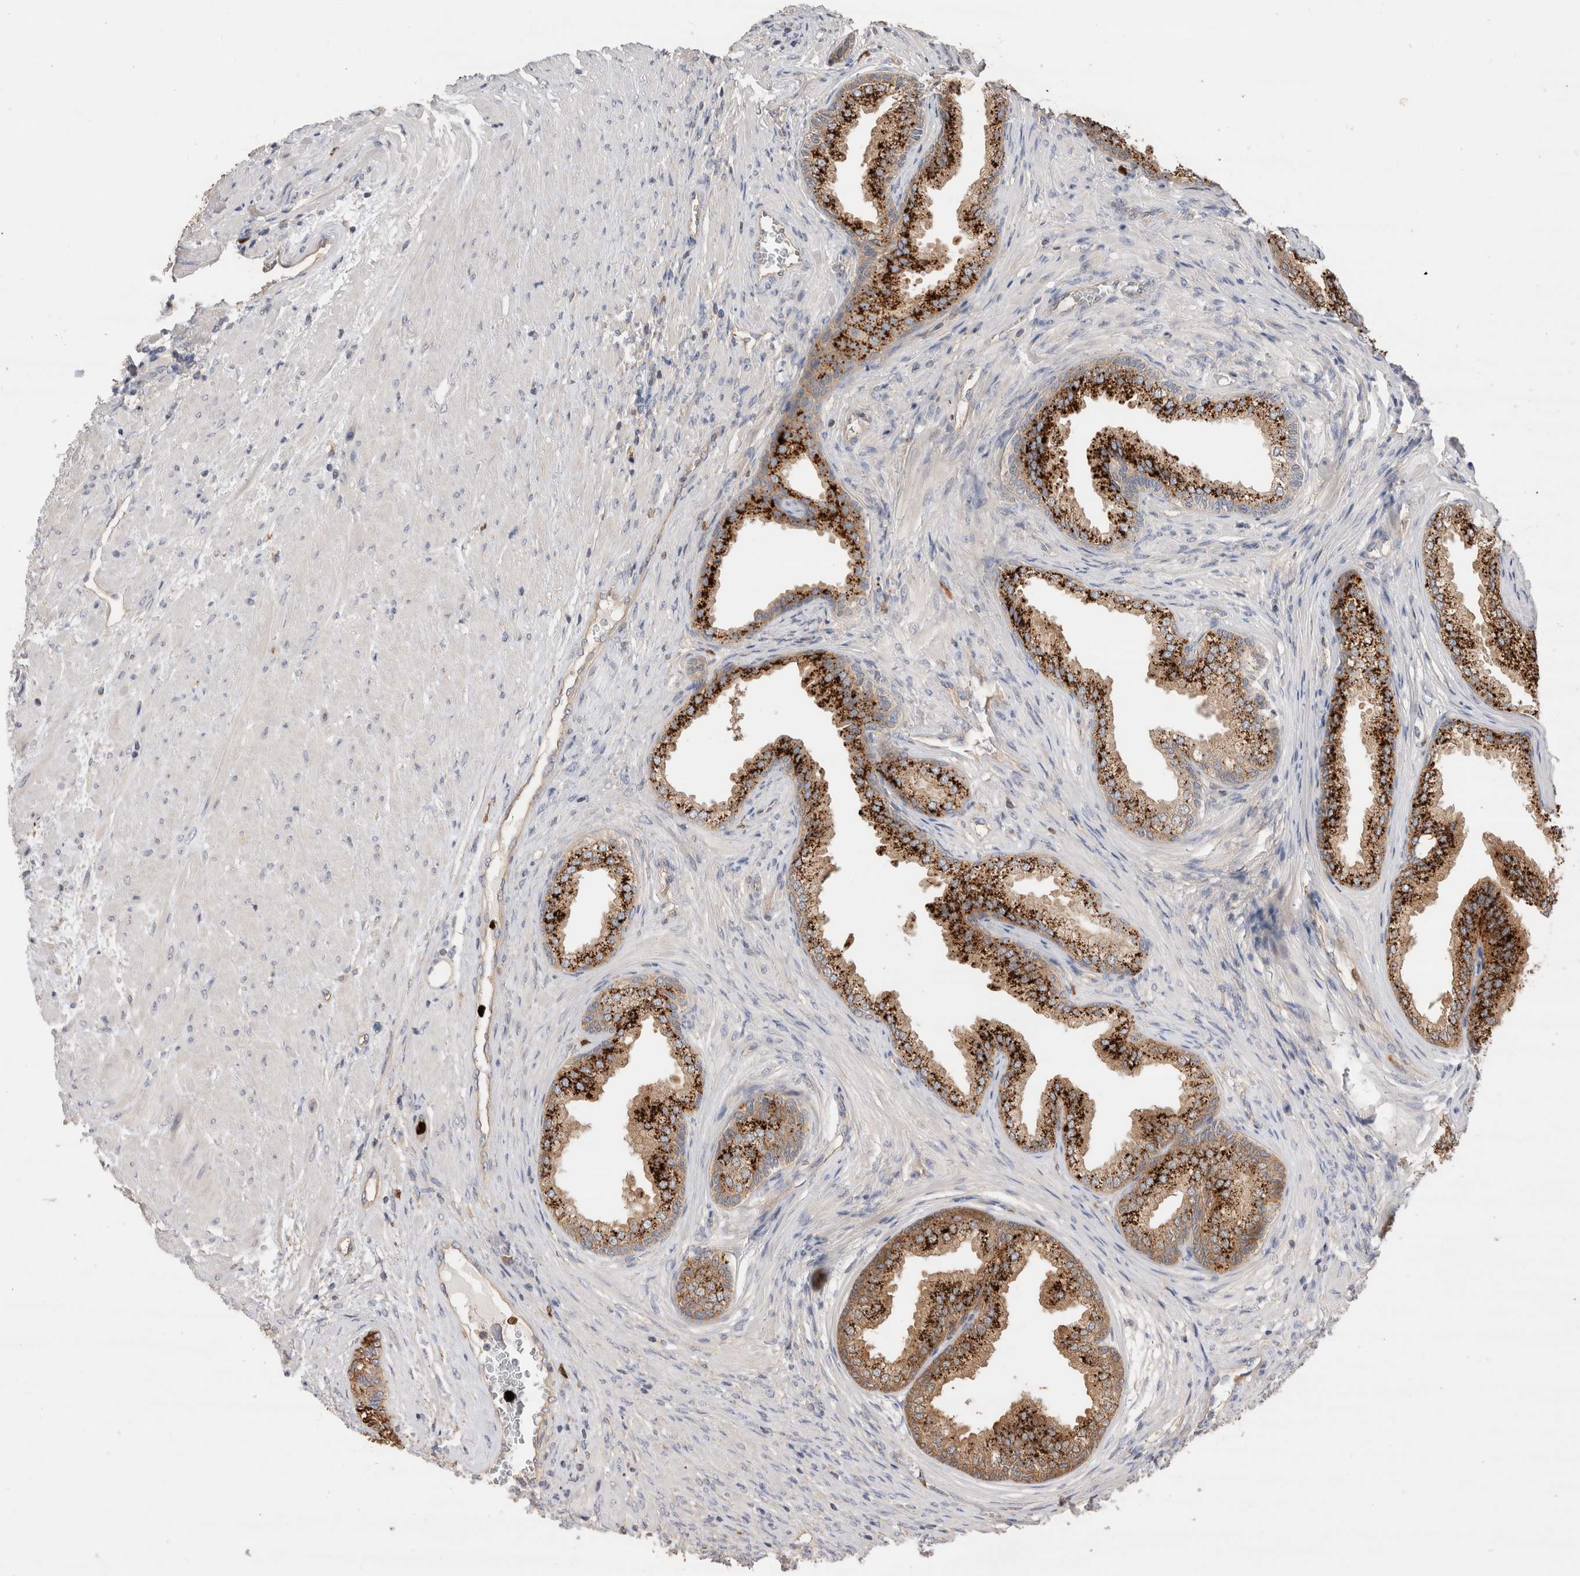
{"staining": {"intensity": "strong", "quantity": "25%-75%", "location": "cytoplasmic/membranous"}, "tissue": "prostate", "cell_type": "Glandular cells", "image_type": "normal", "snomed": [{"axis": "morphology", "description": "Normal tissue, NOS"}, {"axis": "topography", "description": "Prostate"}], "caption": "High-magnification brightfield microscopy of normal prostate stained with DAB (3,3'-diaminobenzidine) (brown) and counterstained with hematoxylin (blue). glandular cells exhibit strong cytoplasmic/membranous positivity is appreciated in approximately25%-75% of cells.", "gene": "NXT2", "patient": {"sex": "male", "age": 76}}